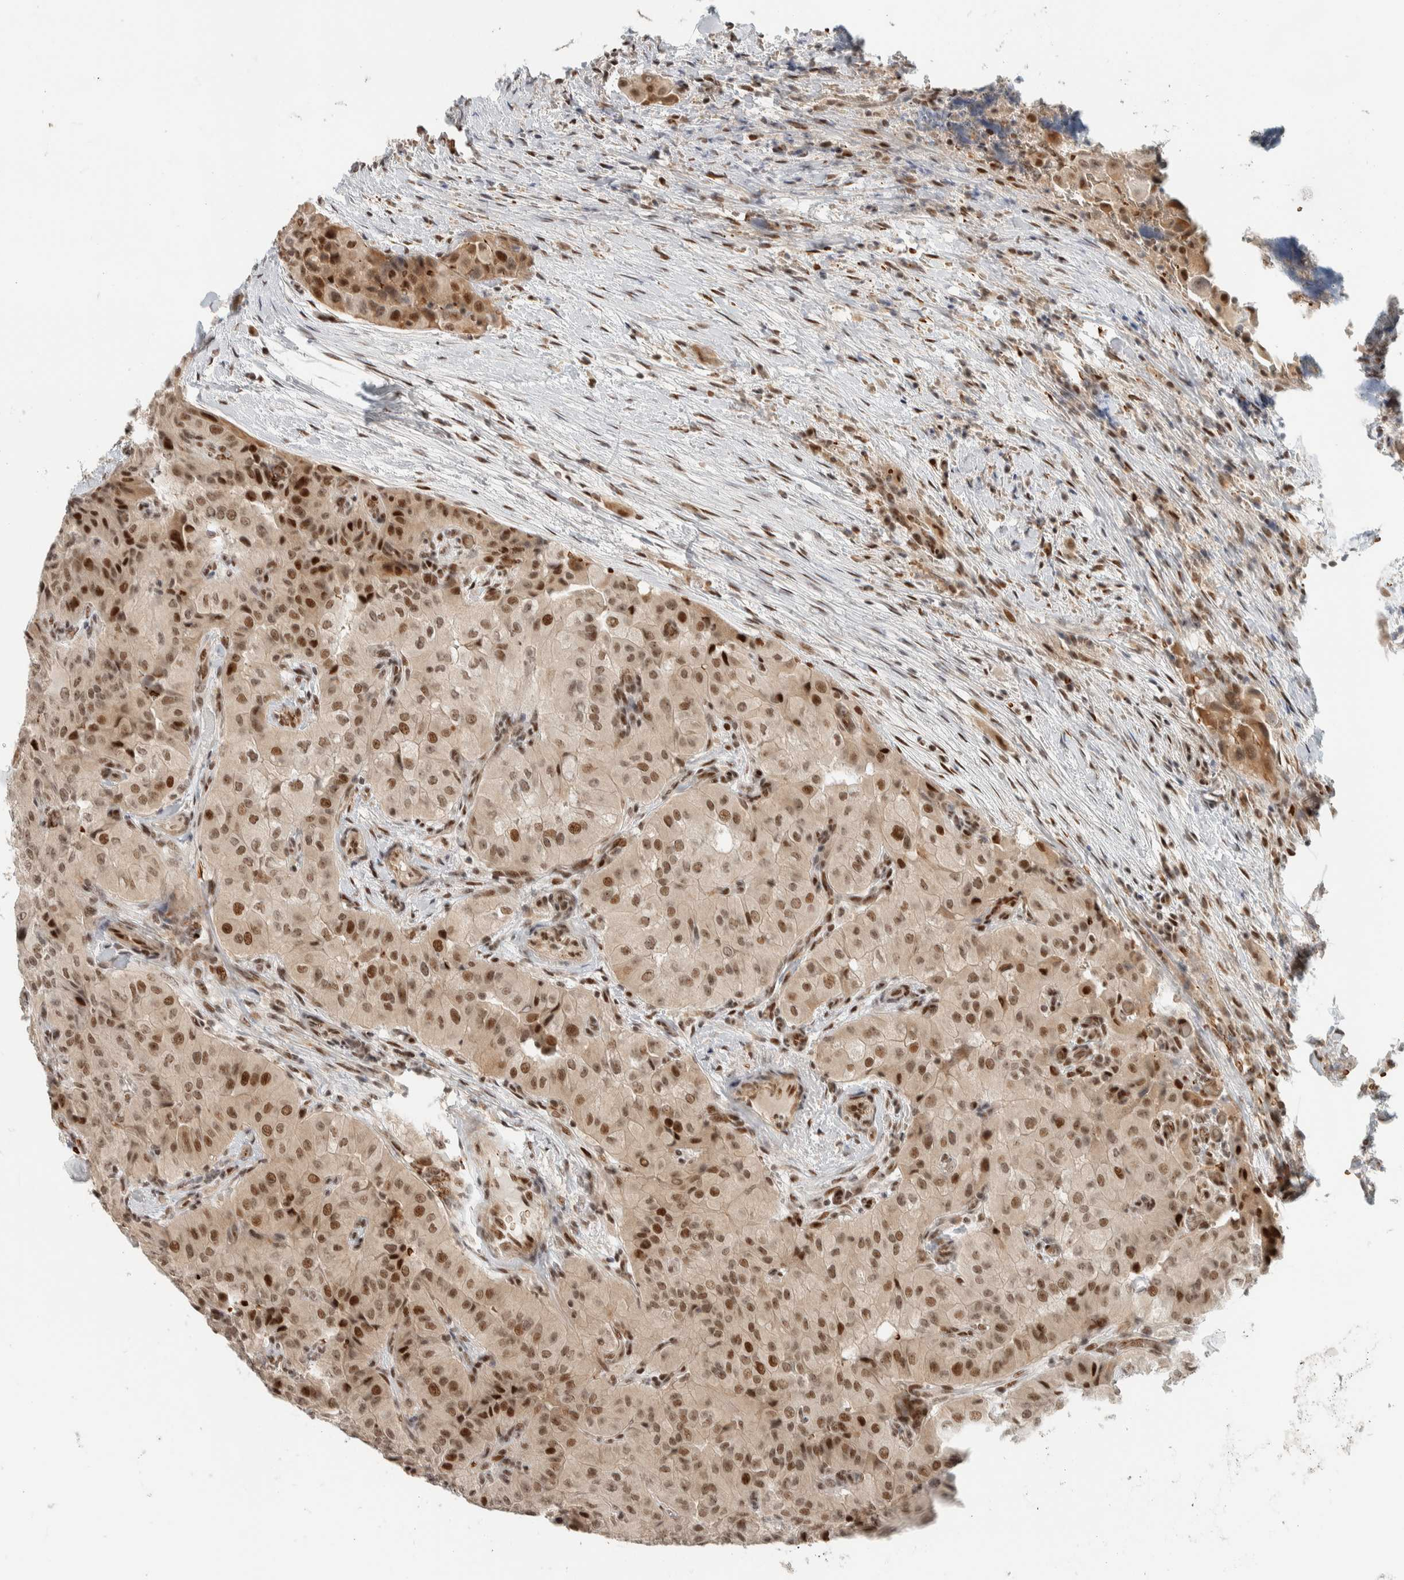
{"staining": {"intensity": "strong", "quantity": ">75%", "location": "nuclear"}, "tissue": "thyroid cancer", "cell_type": "Tumor cells", "image_type": "cancer", "snomed": [{"axis": "morphology", "description": "Papillary adenocarcinoma, NOS"}, {"axis": "topography", "description": "Thyroid gland"}], "caption": "This is a histology image of IHC staining of thyroid cancer, which shows strong expression in the nuclear of tumor cells.", "gene": "ZBTB2", "patient": {"sex": "female", "age": 59}}